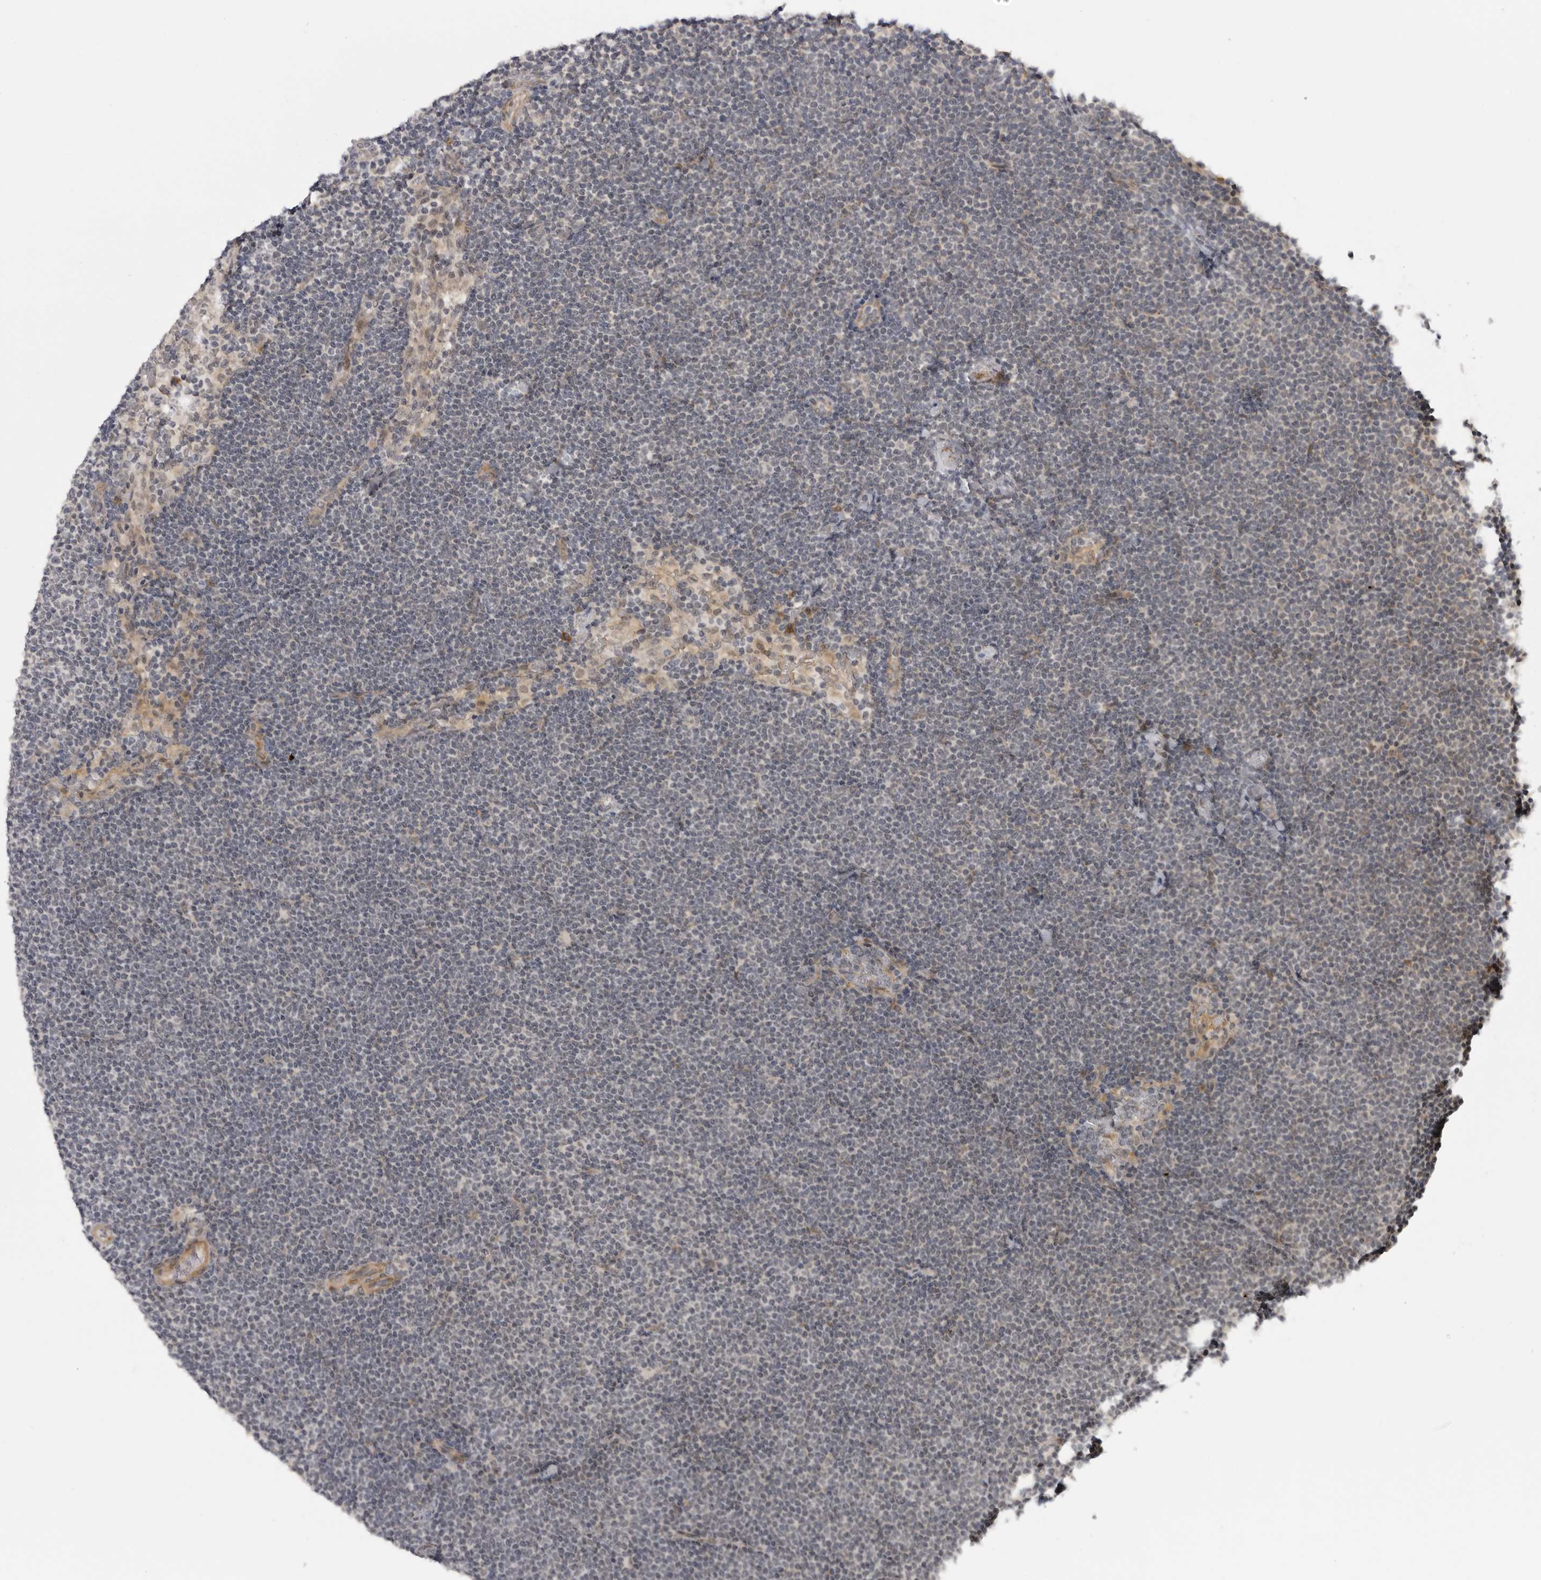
{"staining": {"intensity": "weak", "quantity": "25%-75%", "location": "nuclear"}, "tissue": "lymphoma", "cell_type": "Tumor cells", "image_type": "cancer", "snomed": [{"axis": "morphology", "description": "Malignant lymphoma, non-Hodgkin's type, Low grade"}, {"axis": "topography", "description": "Lymph node"}], "caption": "Immunohistochemistry staining of lymphoma, which demonstrates low levels of weak nuclear positivity in approximately 25%-75% of tumor cells indicating weak nuclear protein expression. The staining was performed using DAB (3,3'-diaminobenzidine) (brown) for protein detection and nuclei were counterstained in hematoxylin (blue).", "gene": "ALPK2", "patient": {"sex": "female", "age": 53}}